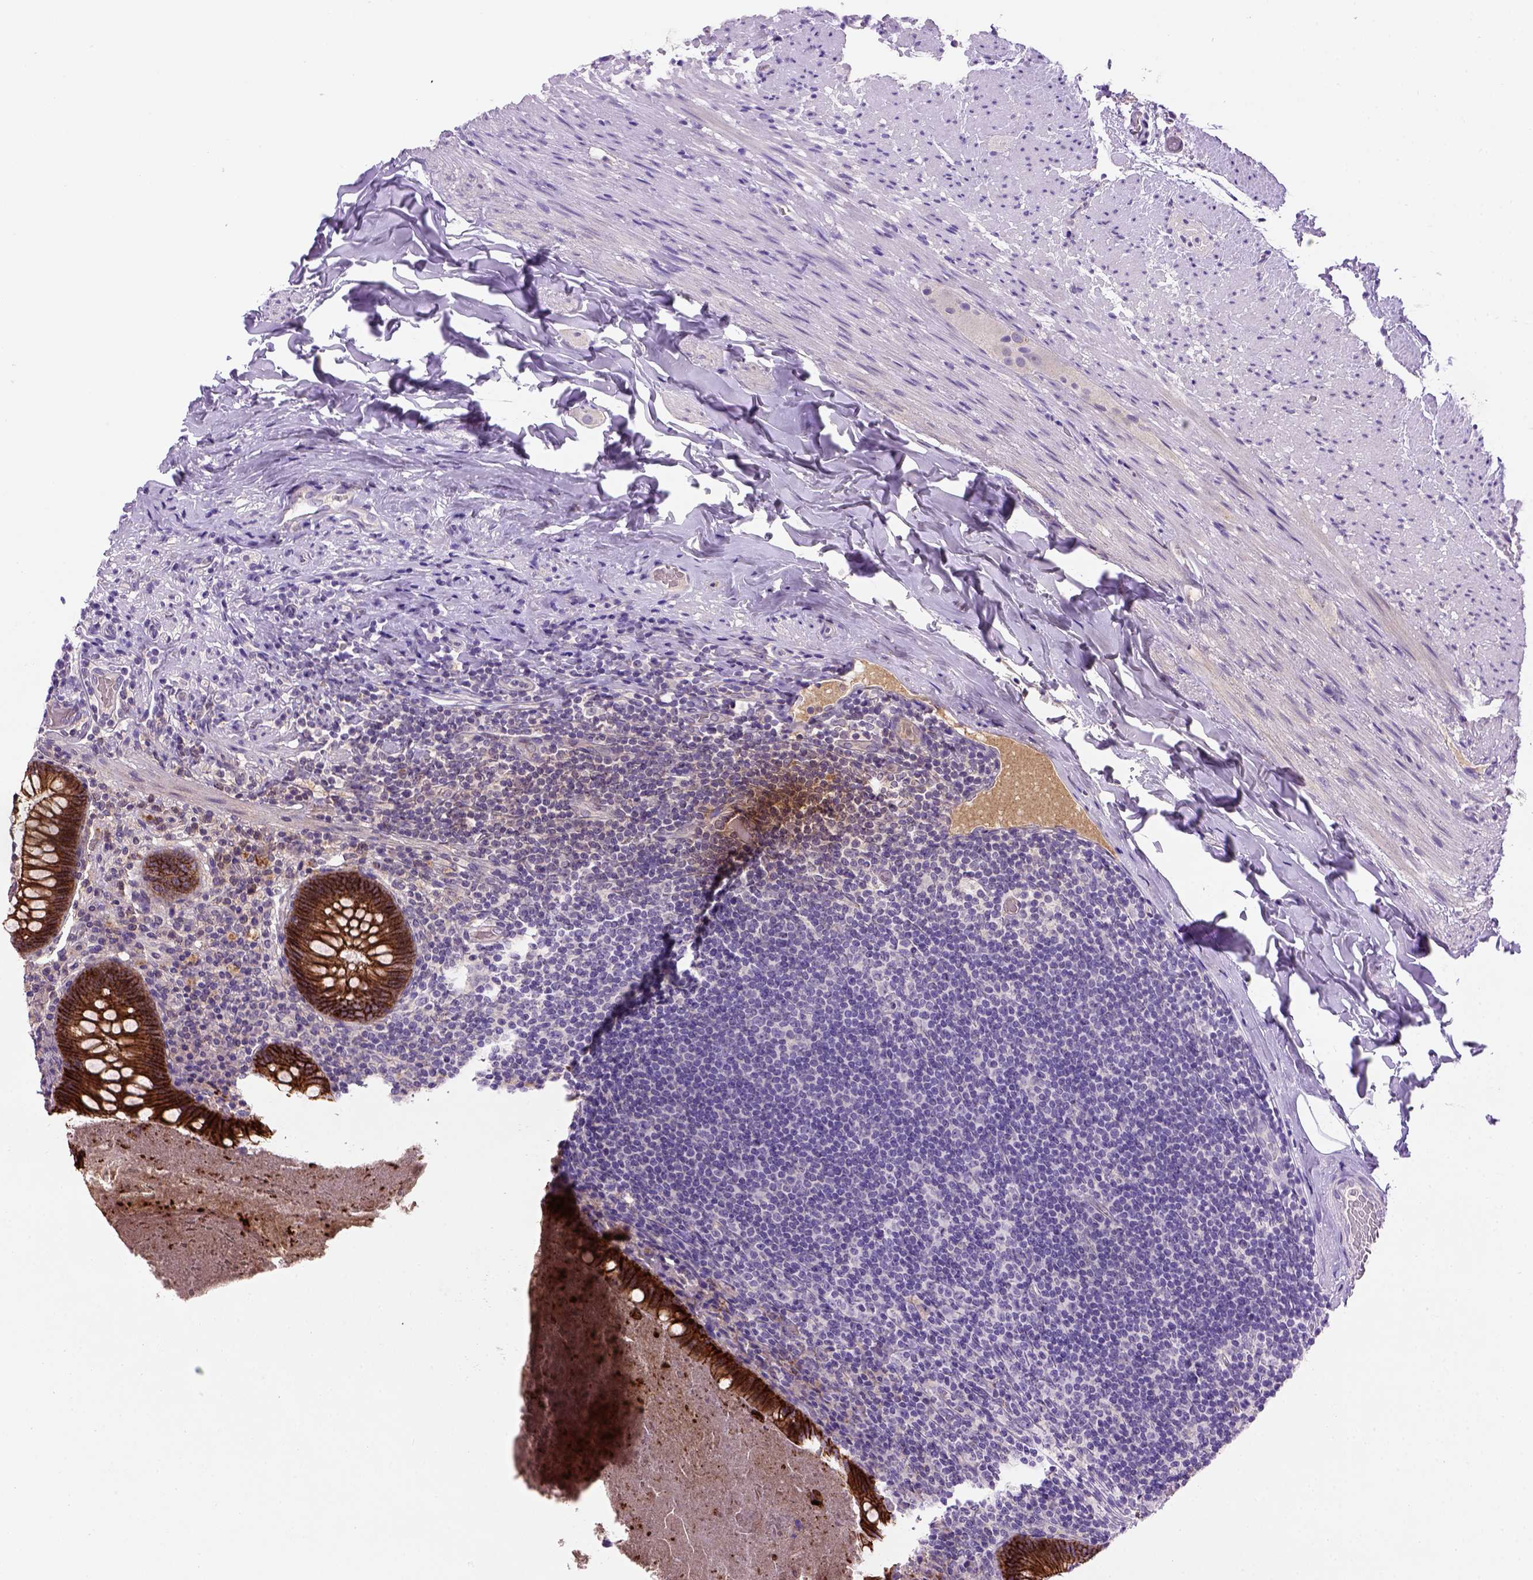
{"staining": {"intensity": "strong", "quantity": ">75%", "location": "cytoplasmic/membranous"}, "tissue": "appendix", "cell_type": "Glandular cells", "image_type": "normal", "snomed": [{"axis": "morphology", "description": "Normal tissue, NOS"}, {"axis": "topography", "description": "Appendix"}], "caption": "Protein expression analysis of unremarkable human appendix reveals strong cytoplasmic/membranous staining in approximately >75% of glandular cells. Nuclei are stained in blue.", "gene": "CDH1", "patient": {"sex": "male", "age": 47}}